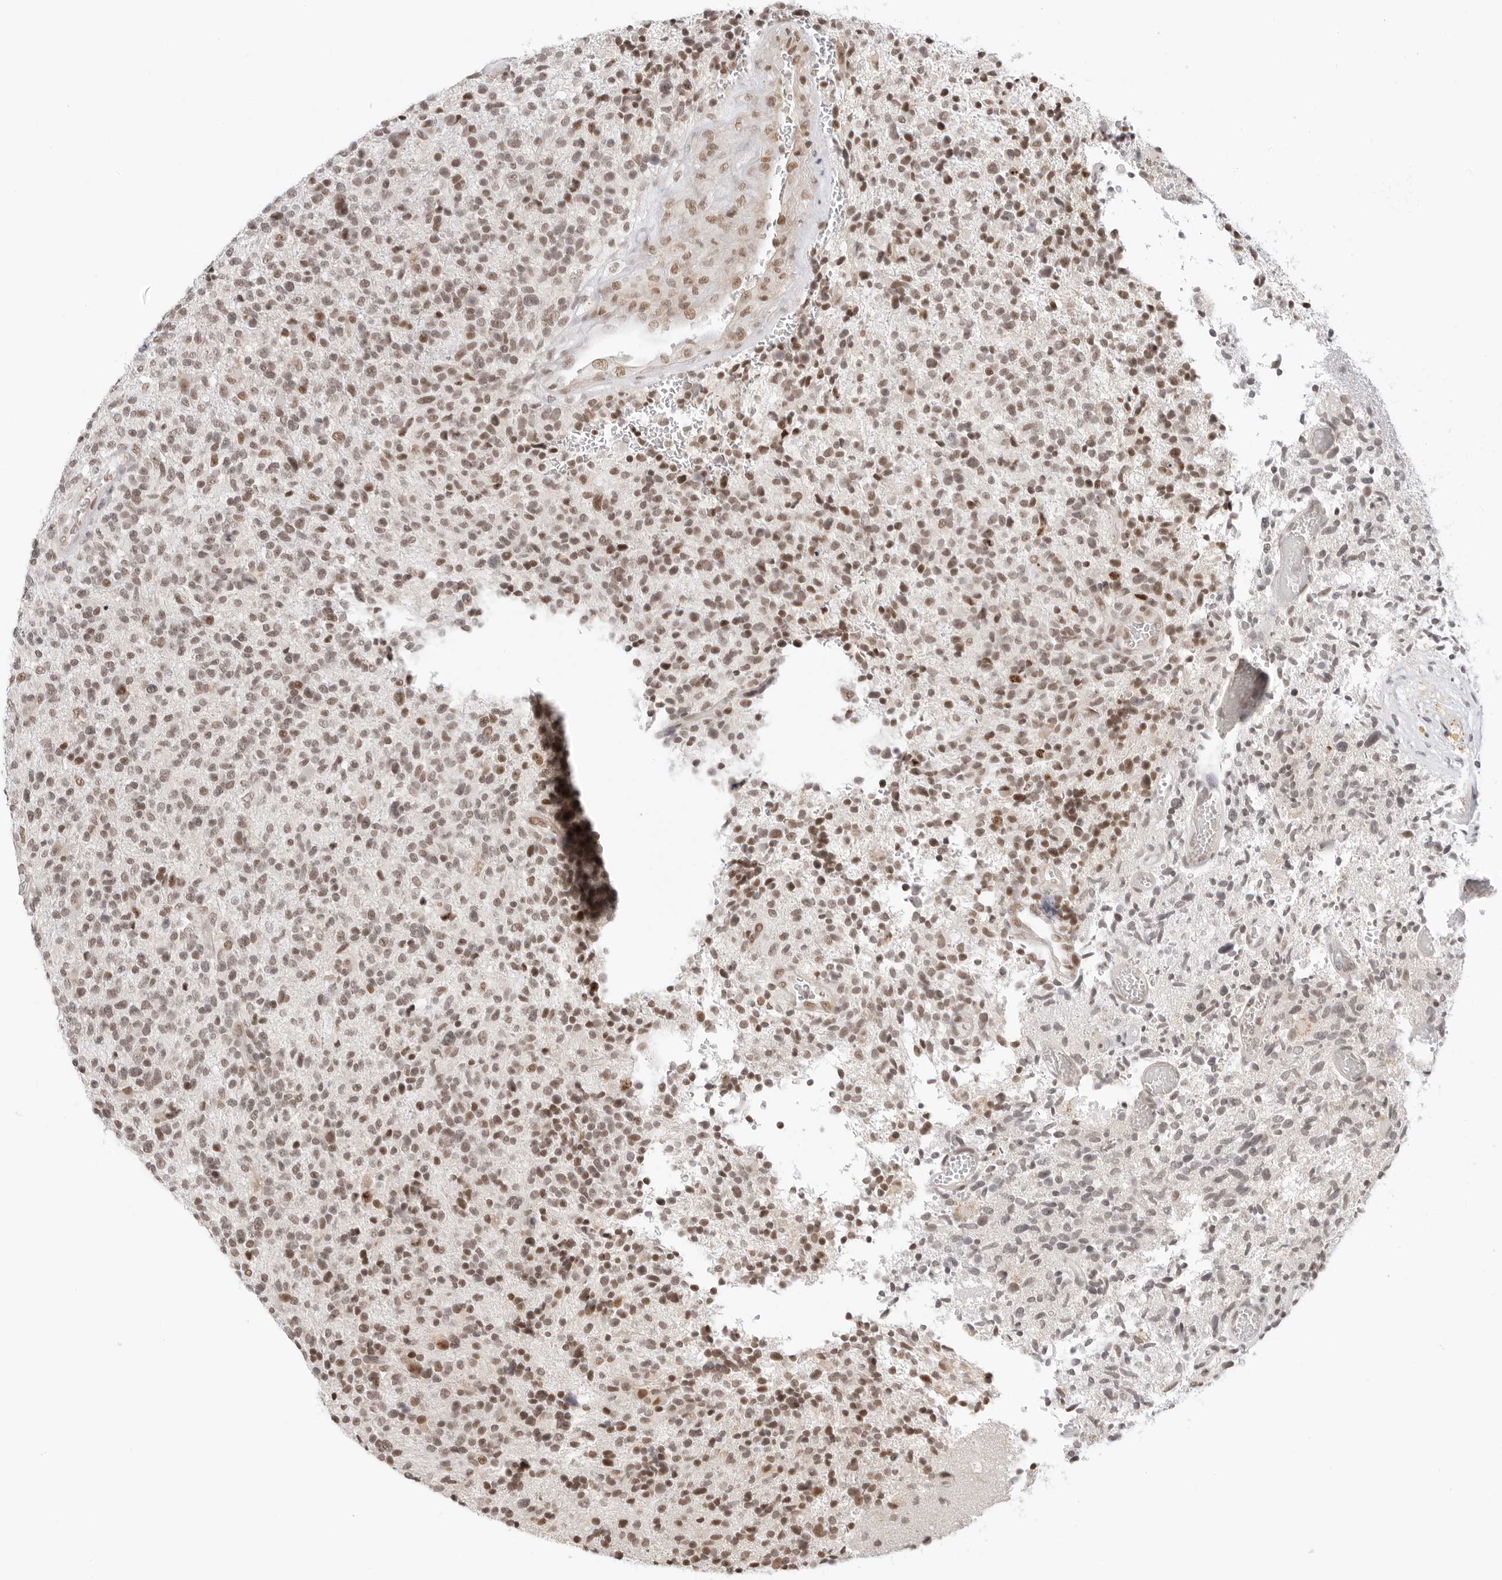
{"staining": {"intensity": "moderate", "quantity": ">75%", "location": "nuclear"}, "tissue": "glioma", "cell_type": "Tumor cells", "image_type": "cancer", "snomed": [{"axis": "morphology", "description": "Glioma, malignant, High grade"}, {"axis": "topography", "description": "Brain"}], "caption": "Immunohistochemical staining of glioma shows medium levels of moderate nuclear staining in about >75% of tumor cells.", "gene": "TCIM", "patient": {"sex": "male", "age": 72}}